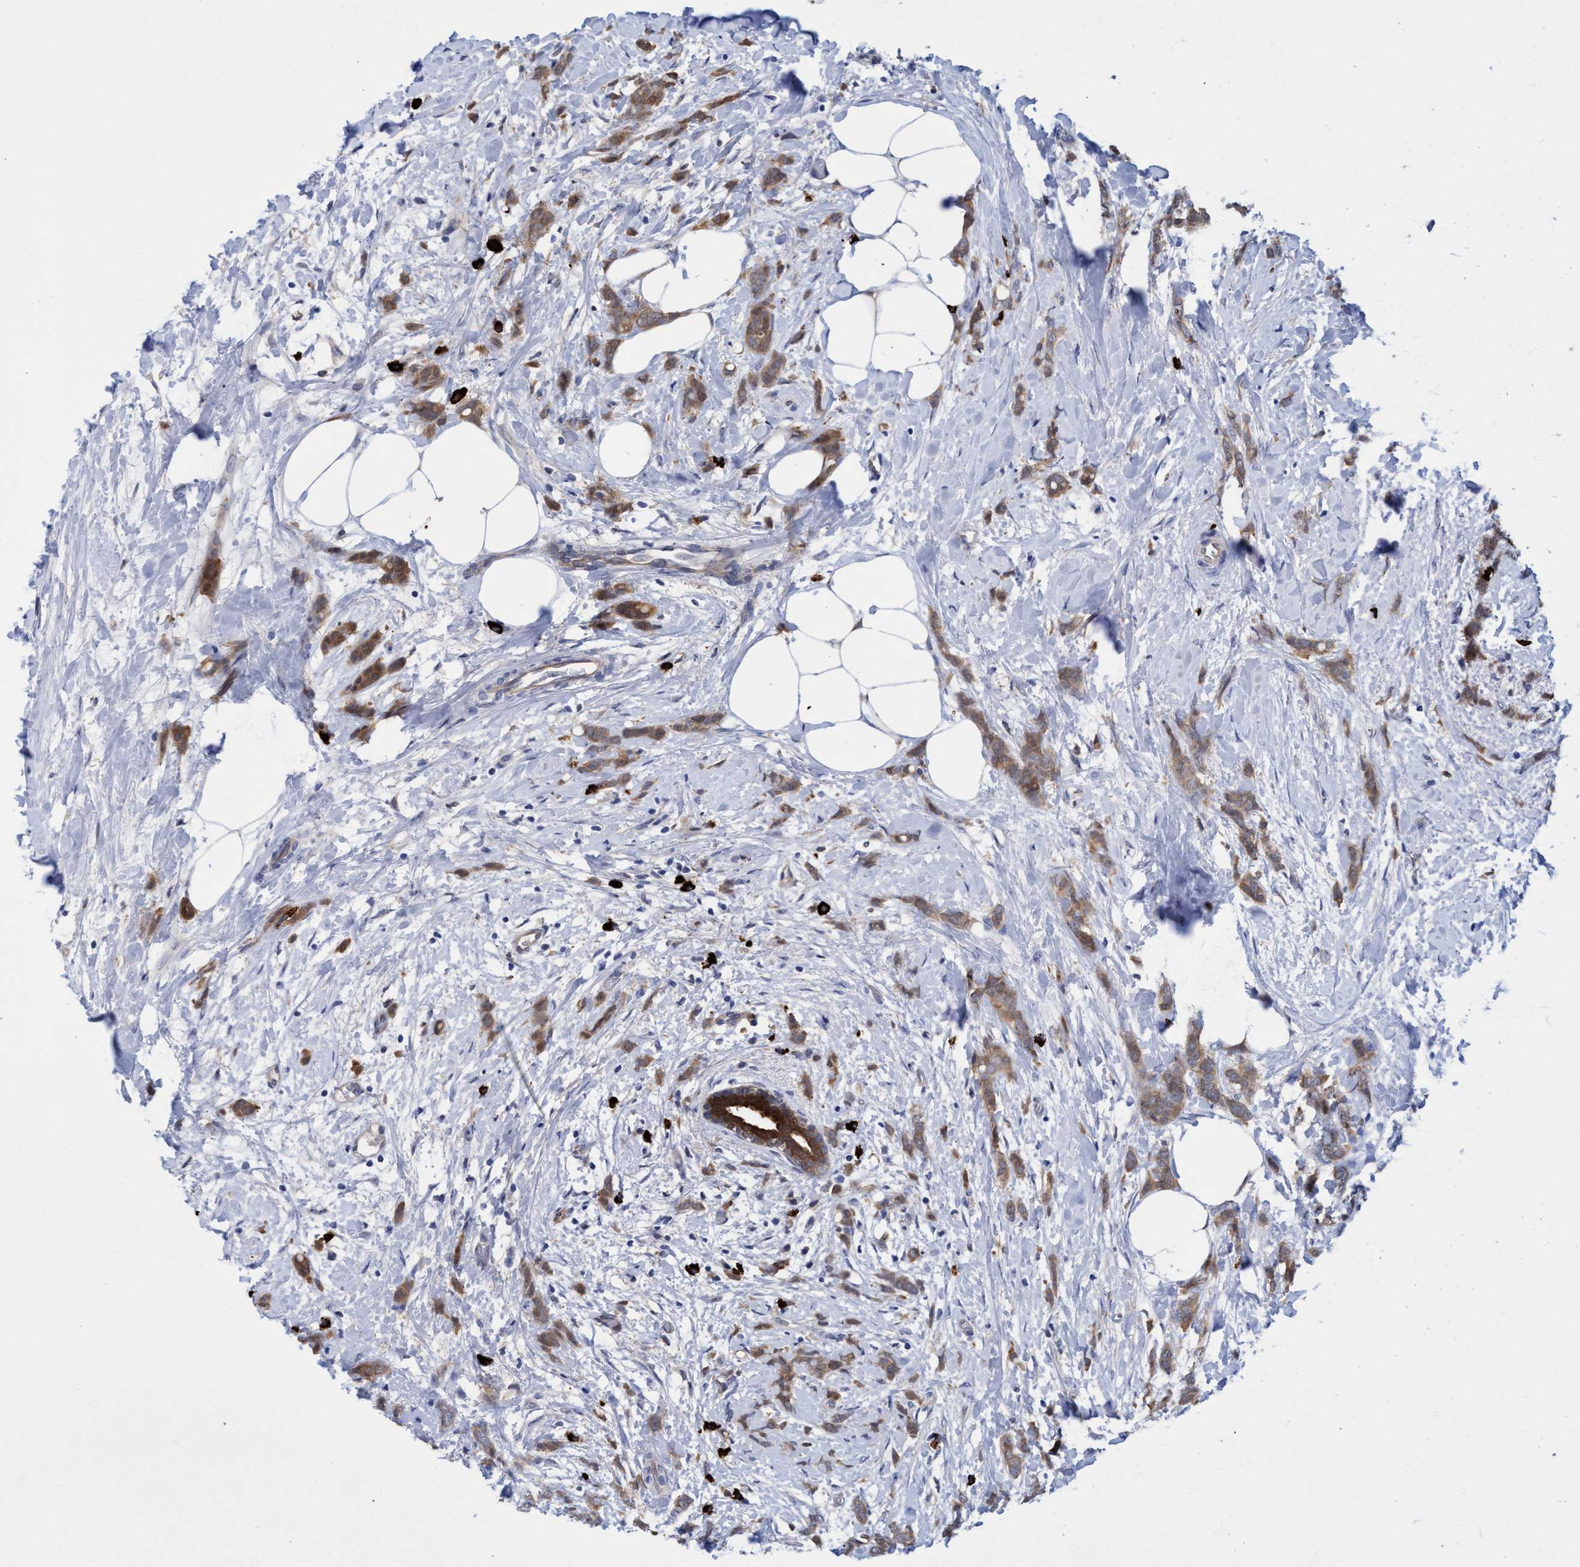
{"staining": {"intensity": "moderate", "quantity": ">75%", "location": "cytoplasmic/membranous"}, "tissue": "breast cancer", "cell_type": "Tumor cells", "image_type": "cancer", "snomed": [{"axis": "morphology", "description": "Lobular carcinoma, in situ"}, {"axis": "morphology", "description": "Lobular carcinoma"}, {"axis": "topography", "description": "Breast"}], "caption": "Lobular carcinoma (breast) stained for a protein (brown) reveals moderate cytoplasmic/membranous positive expression in approximately >75% of tumor cells.", "gene": "PNPO", "patient": {"sex": "female", "age": 41}}